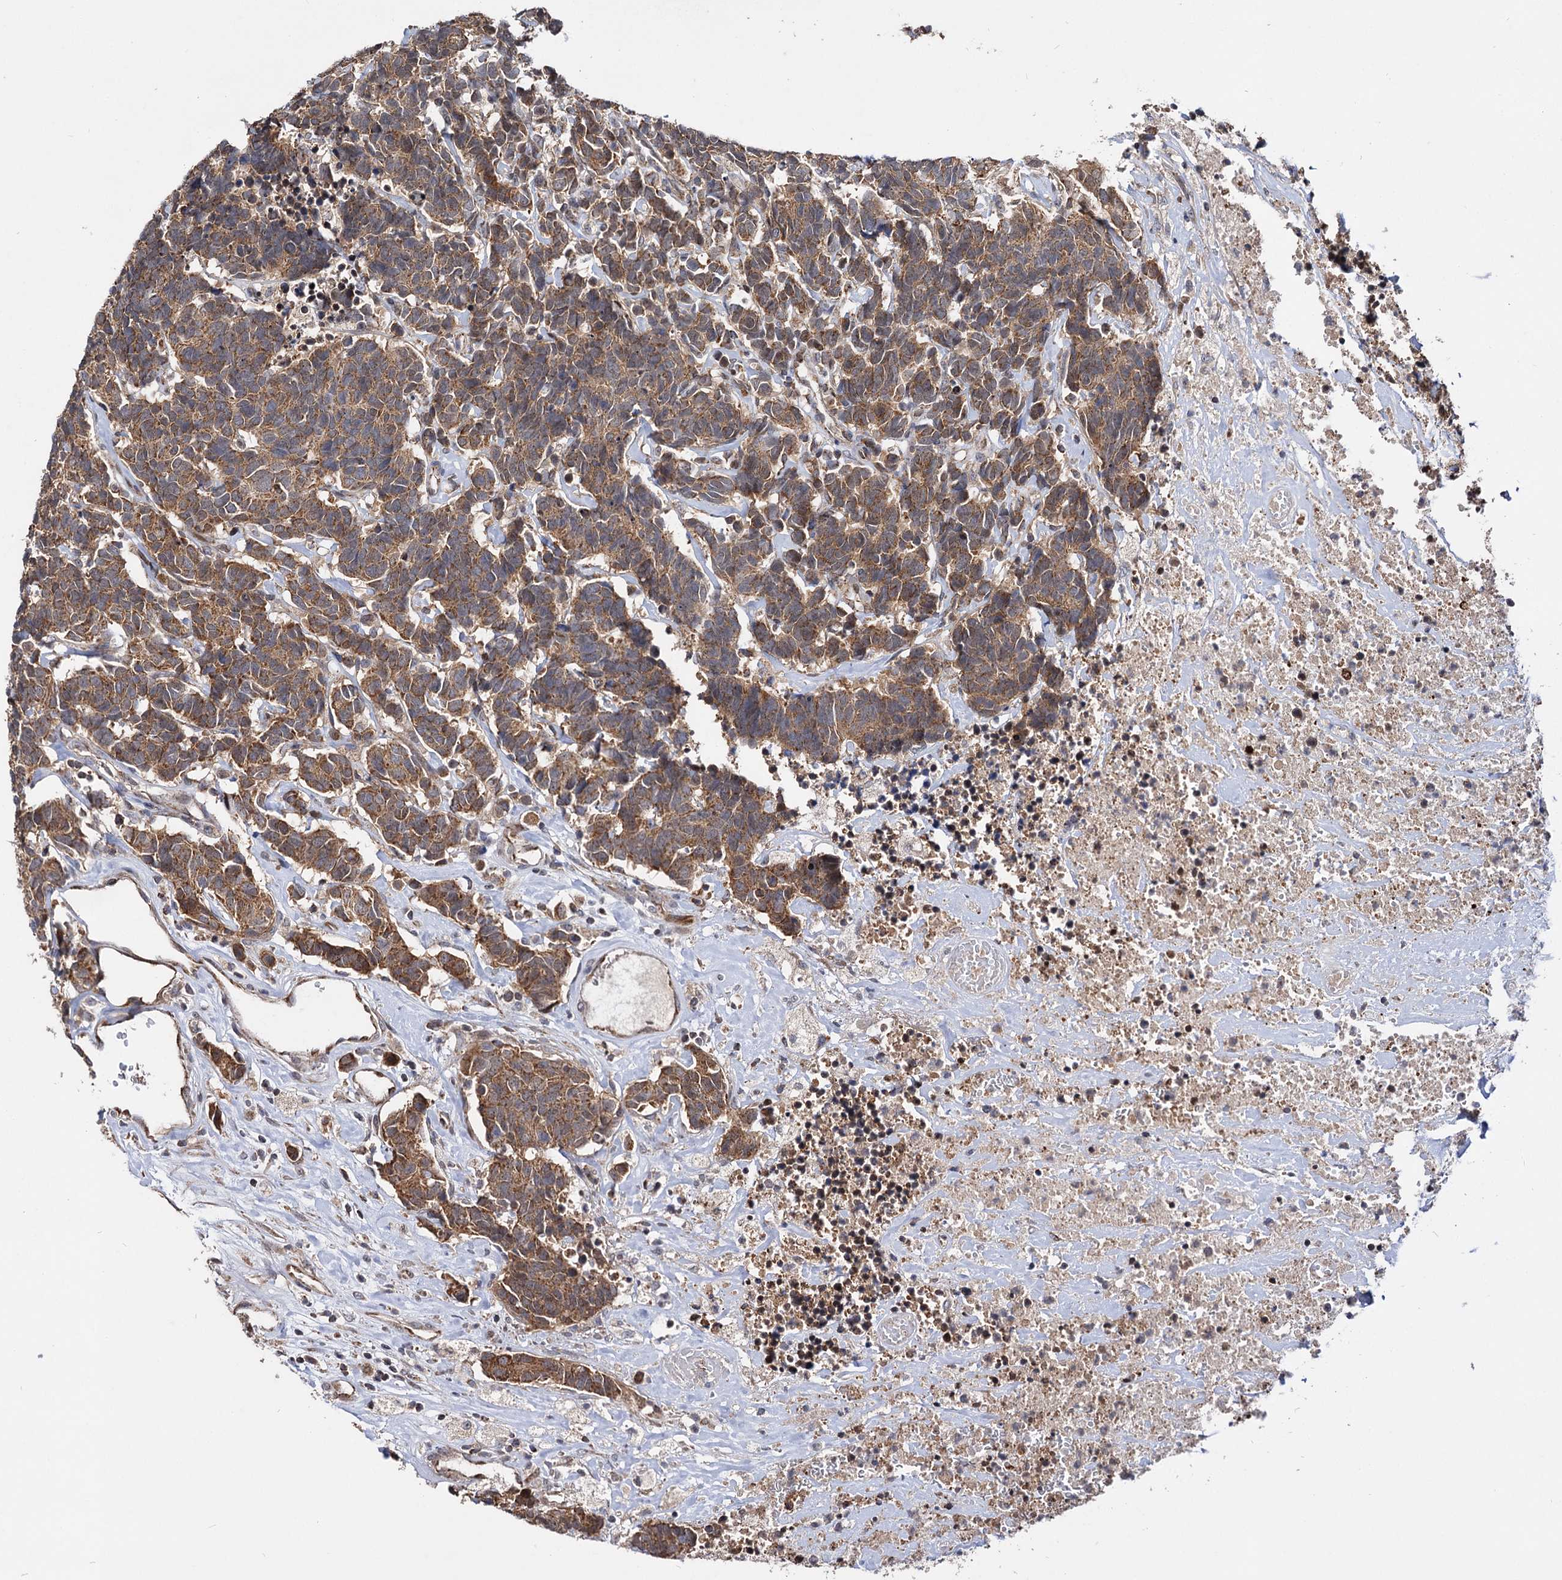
{"staining": {"intensity": "moderate", "quantity": ">75%", "location": "cytoplasmic/membranous"}, "tissue": "carcinoid", "cell_type": "Tumor cells", "image_type": "cancer", "snomed": [{"axis": "morphology", "description": "Carcinoma, NOS"}, {"axis": "morphology", "description": "Carcinoid, malignant, NOS"}, {"axis": "topography", "description": "Urinary bladder"}], "caption": "Immunohistochemistry of carcinoid displays medium levels of moderate cytoplasmic/membranous expression in about >75% of tumor cells.", "gene": "CEP76", "patient": {"sex": "male", "age": 57}}